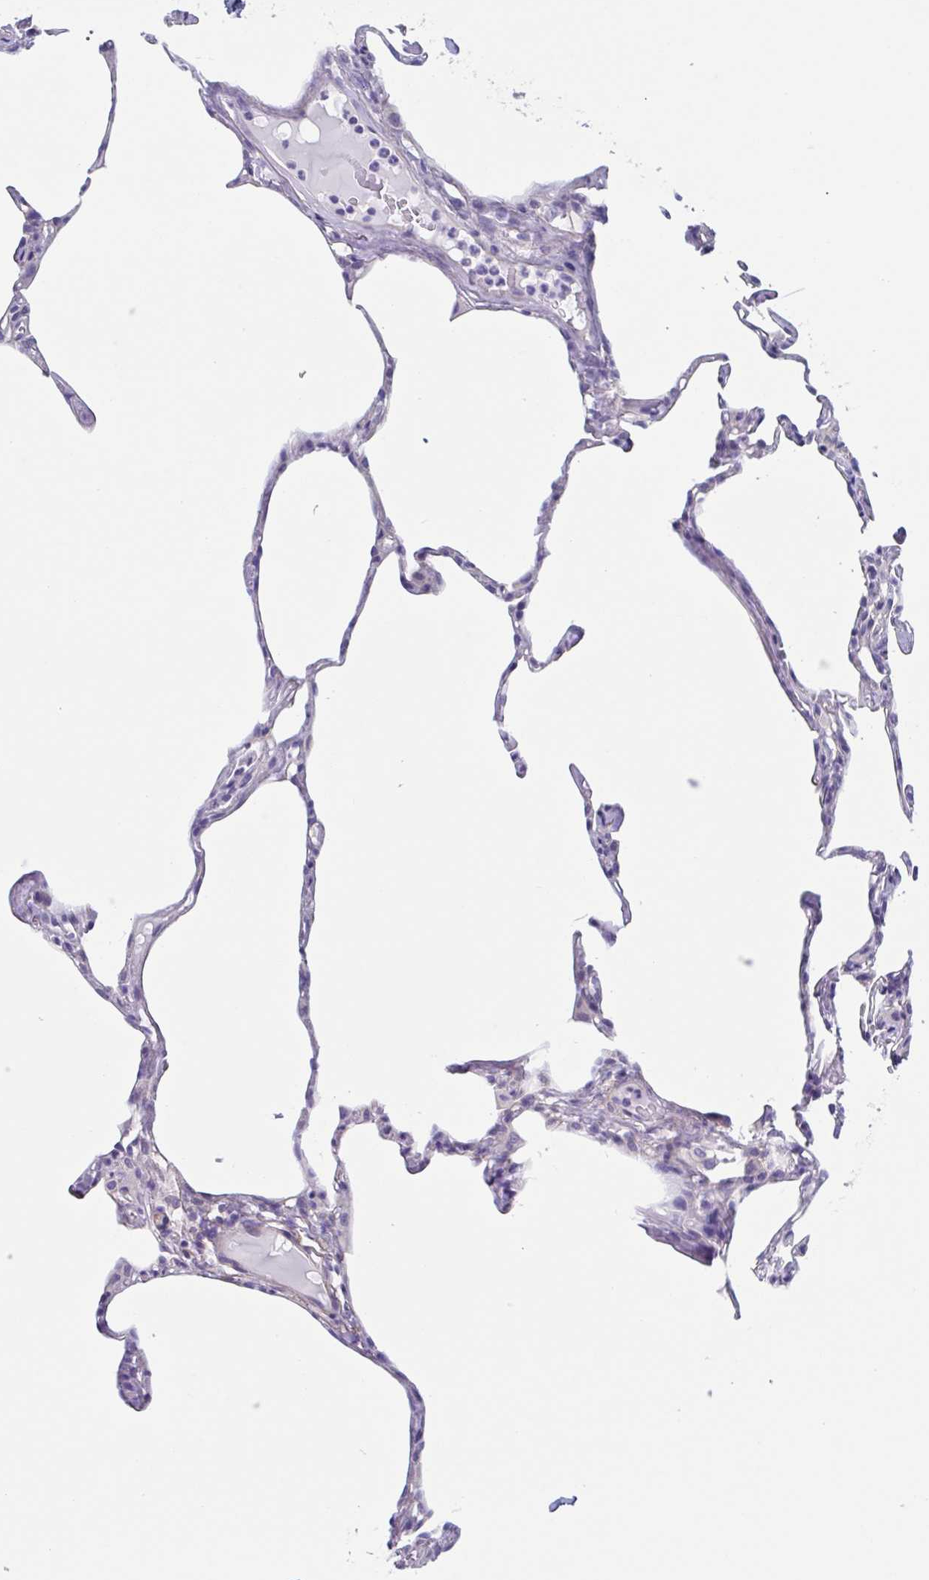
{"staining": {"intensity": "negative", "quantity": "none", "location": "none"}, "tissue": "lung", "cell_type": "Alveolar cells", "image_type": "normal", "snomed": [{"axis": "morphology", "description": "Normal tissue, NOS"}, {"axis": "topography", "description": "Lung"}], "caption": "Alveolar cells show no significant protein staining in benign lung.", "gene": "LPIN3", "patient": {"sex": "male", "age": 65}}